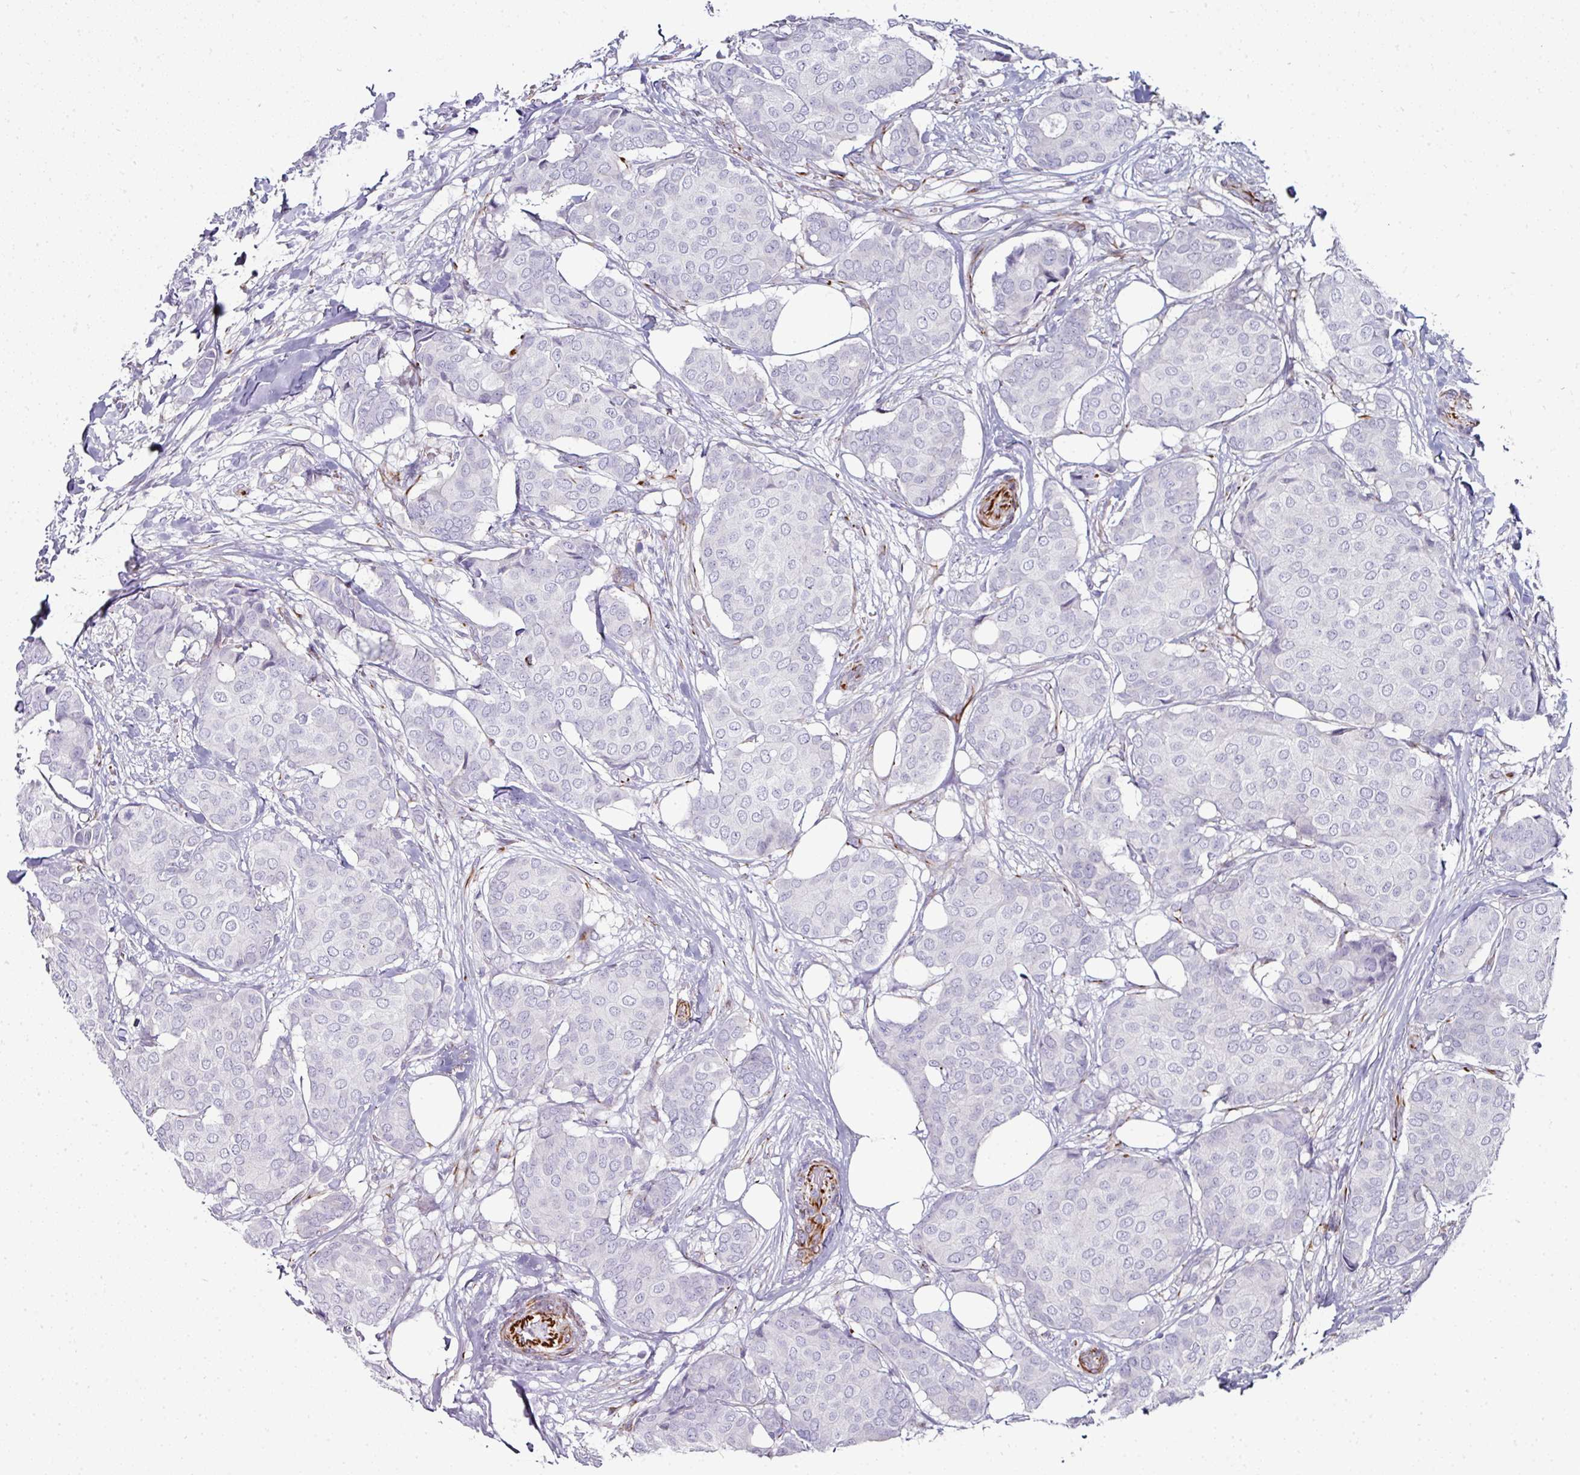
{"staining": {"intensity": "negative", "quantity": "none", "location": "none"}, "tissue": "breast cancer", "cell_type": "Tumor cells", "image_type": "cancer", "snomed": [{"axis": "morphology", "description": "Duct carcinoma"}, {"axis": "topography", "description": "Breast"}], "caption": "Immunohistochemistry micrograph of human breast cancer stained for a protein (brown), which reveals no expression in tumor cells.", "gene": "TMPRSS9", "patient": {"sex": "female", "age": 75}}